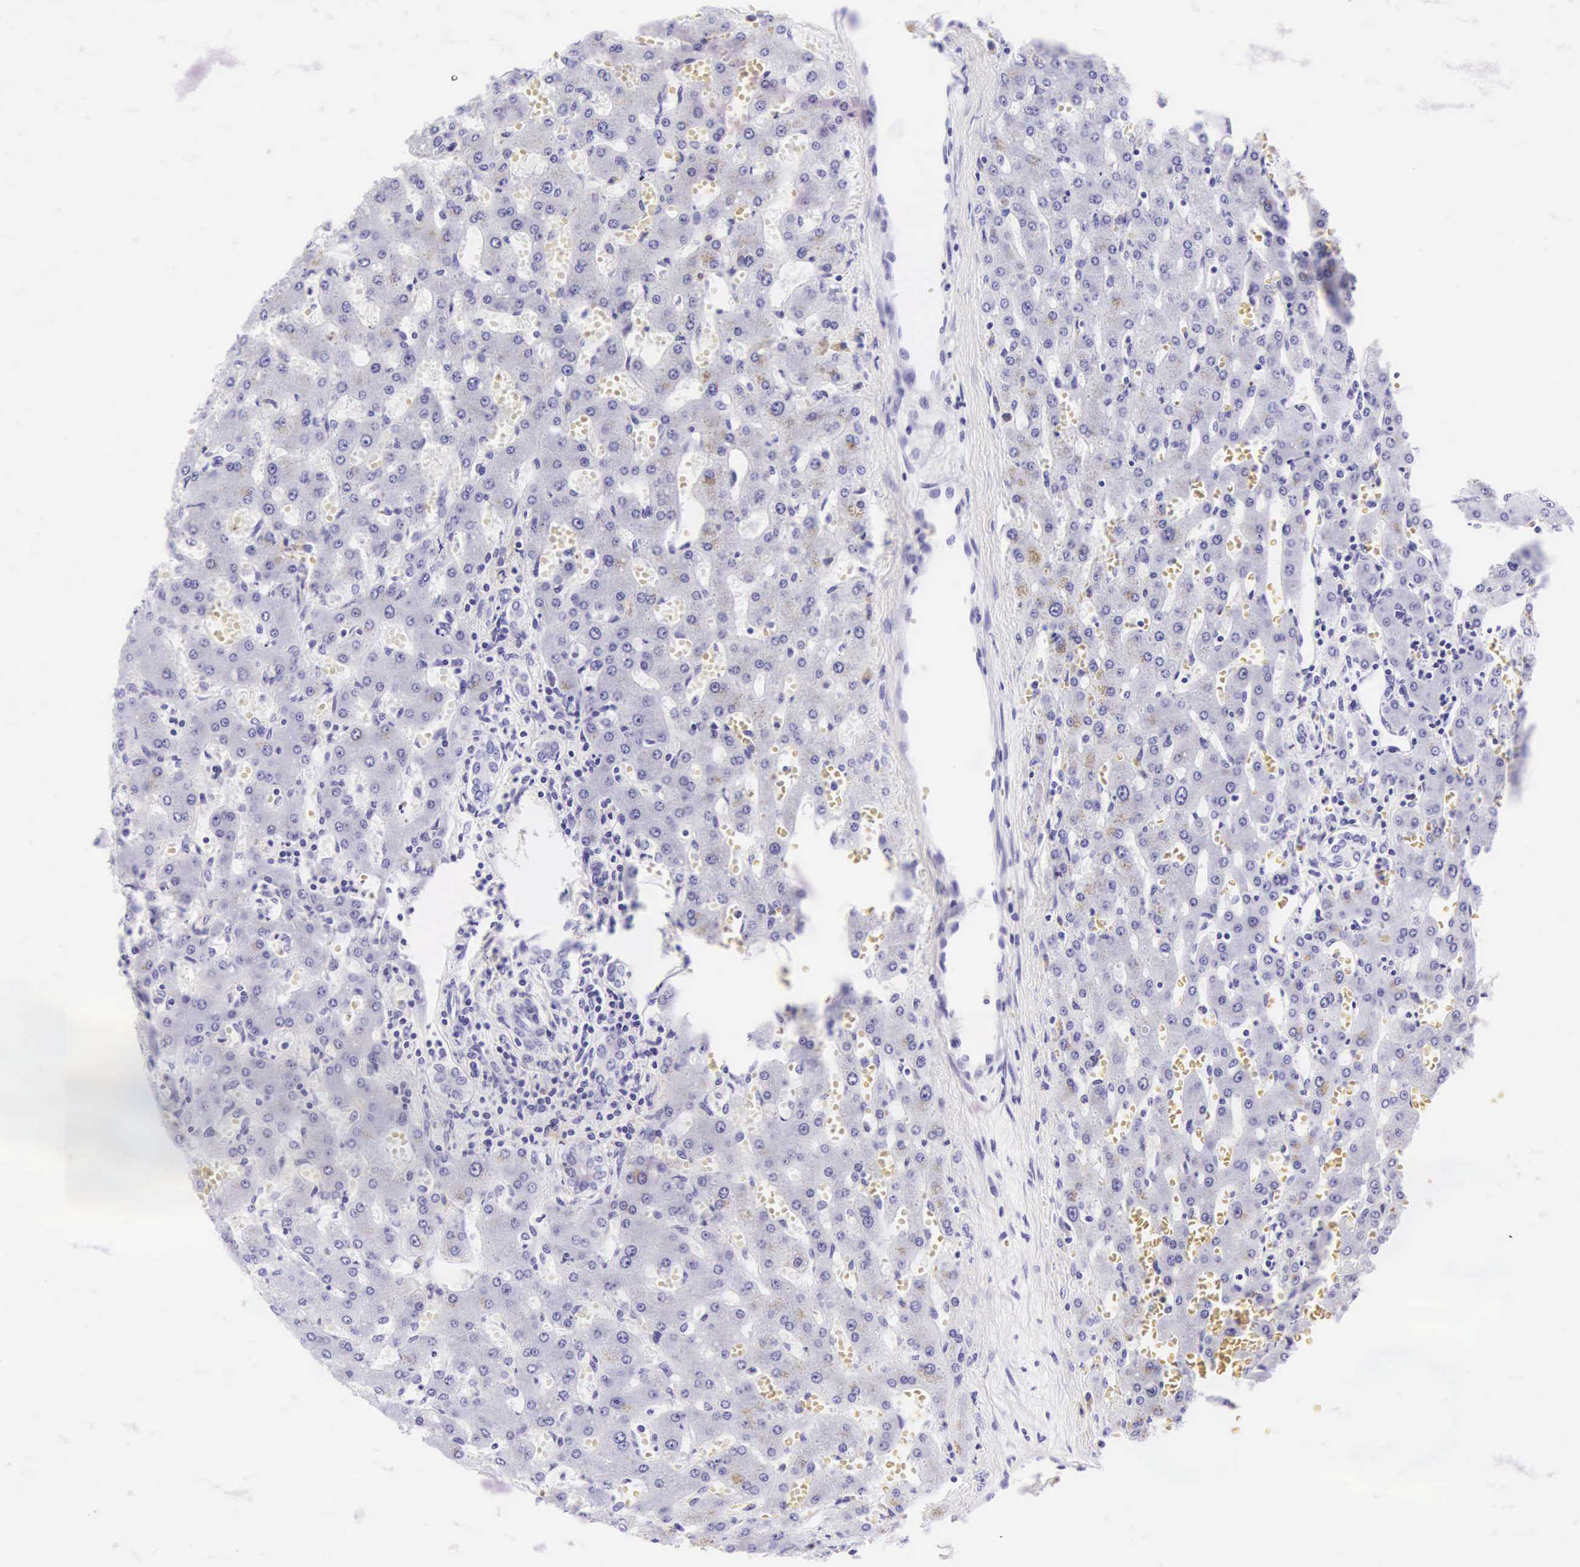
{"staining": {"intensity": "negative", "quantity": "none", "location": "none"}, "tissue": "liver", "cell_type": "Cholangiocytes", "image_type": "normal", "snomed": [{"axis": "morphology", "description": "Normal tissue, NOS"}, {"axis": "topography", "description": "Liver"}], "caption": "DAB (3,3'-diaminobenzidine) immunohistochemical staining of normal liver displays no significant positivity in cholangiocytes.", "gene": "CD1A", "patient": {"sex": "female", "age": 30}}